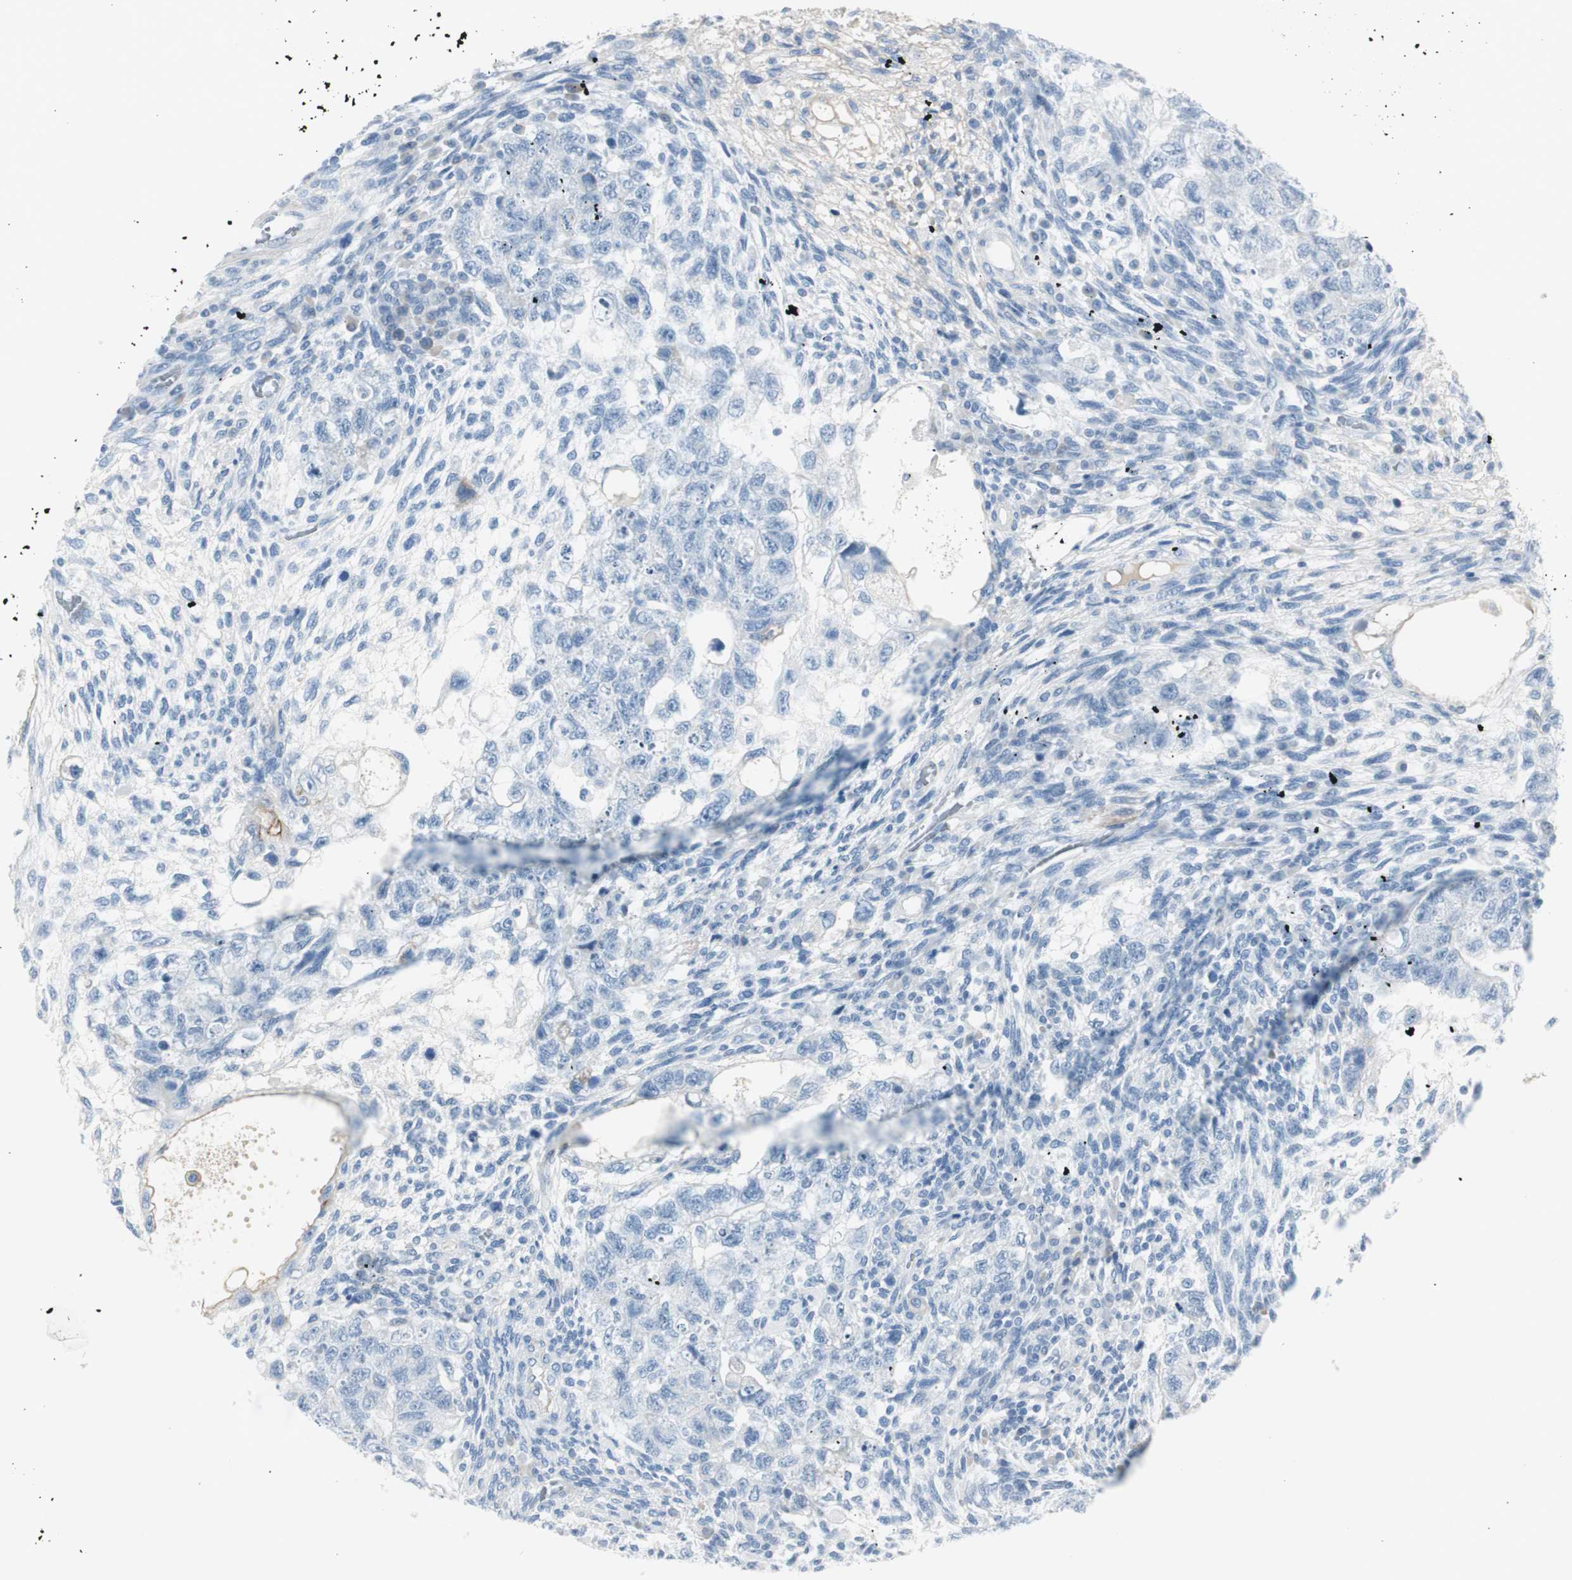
{"staining": {"intensity": "negative", "quantity": "none", "location": "none"}, "tissue": "testis cancer", "cell_type": "Tumor cells", "image_type": "cancer", "snomed": [{"axis": "morphology", "description": "Normal tissue, NOS"}, {"axis": "morphology", "description": "Carcinoma, Embryonal, NOS"}, {"axis": "topography", "description": "Testis"}], "caption": "IHC of human testis cancer shows no expression in tumor cells. (Brightfield microscopy of DAB (3,3'-diaminobenzidine) immunohistochemistry (IHC) at high magnification).", "gene": "CDHR5", "patient": {"sex": "male", "age": 36}}